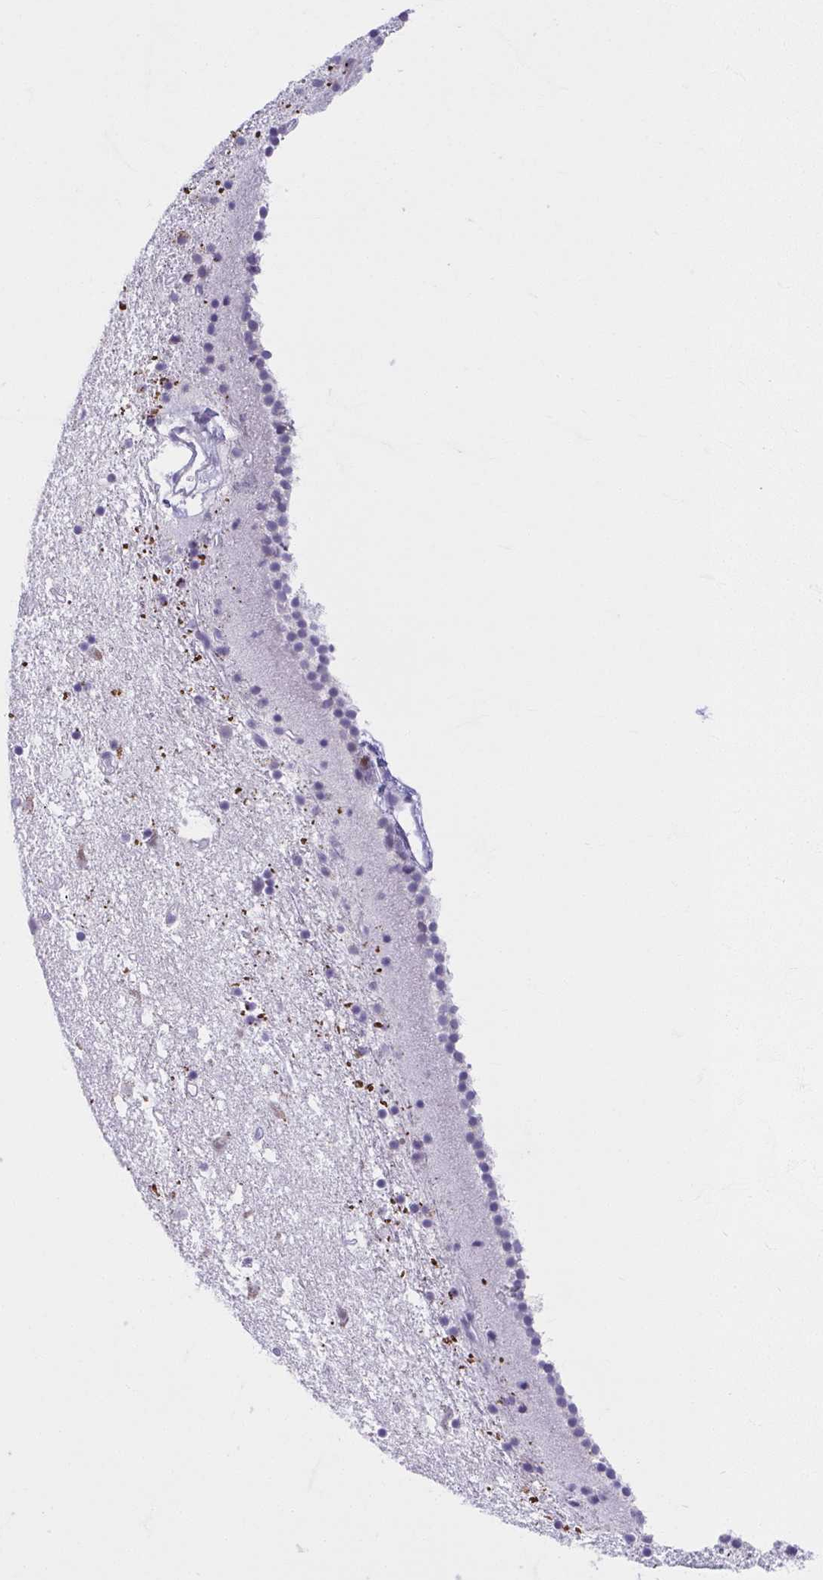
{"staining": {"intensity": "weak", "quantity": "<25%", "location": "cytoplasmic/membranous"}, "tissue": "caudate", "cell_type": "Glial cells", "image_type": "normal", "snomed": [{"axis": "morphology", "description": "Normal tissue, NOS"}, {"axis": "topography", "description": "Lateral ventricle wall"}], "caption": "Protein analysis of unremarkable caudate demonstrates no significant expression in glial cells.", "gene": "MOBP", "patient": {"sex": "female", "age": 71}}